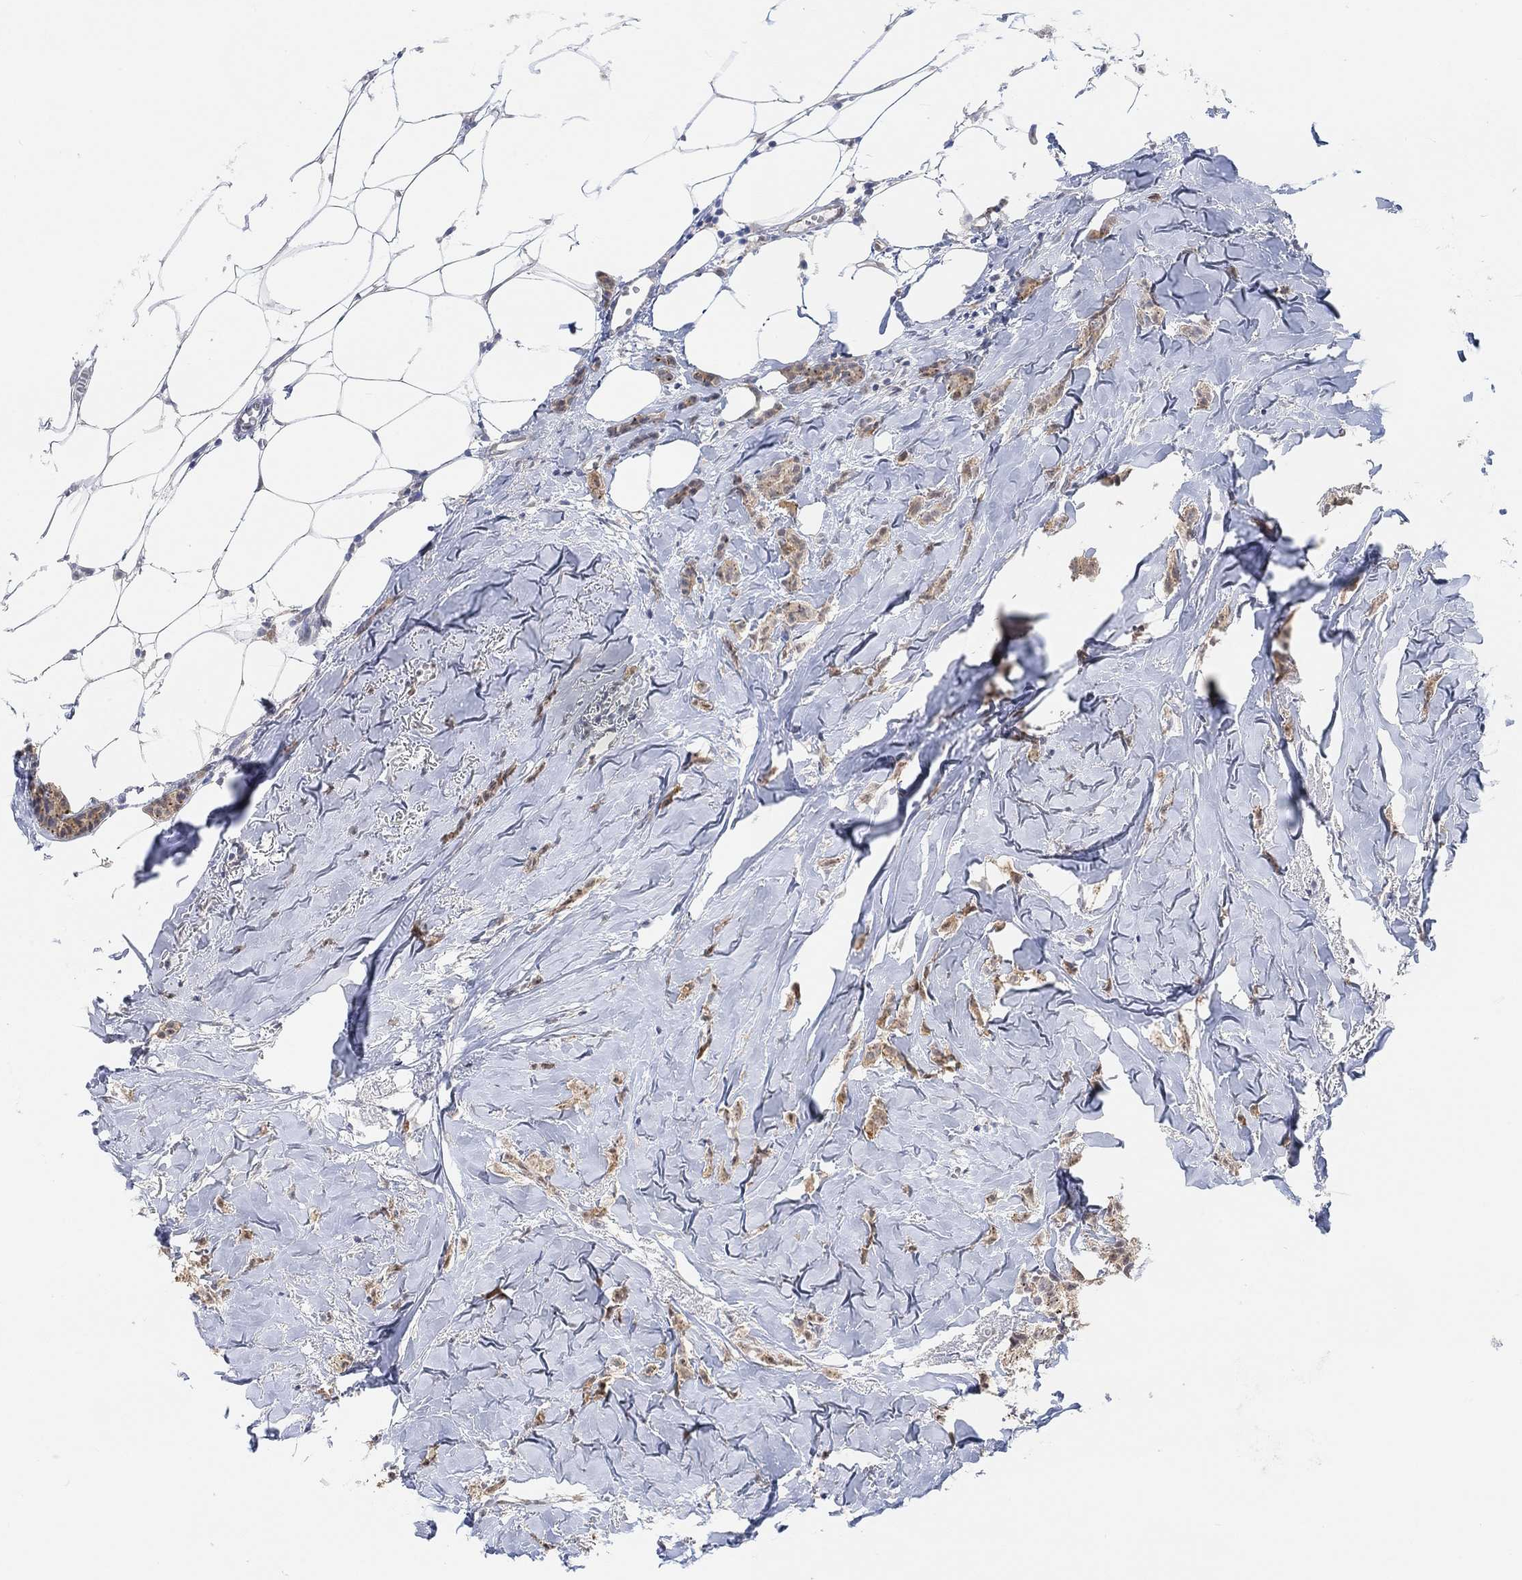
{"staining": {"intensity": "weak", "quantity": ">75%", "location": "cytoplasmic/membranous"}, "tissue": "breast cancer", "cell_type": "Tumor cells", "image_type": "cancer", "snomed": [{"axis": "morphology", "description": "Duct carcinoma"}, {"axis": "topography", "description": "Breast"}], "caption": "A high-resolution micrograph shows immunohistochemistry (IHC) staining of intraductal carcinoma (breast), which exhibits weak cytoplasmic/membranous expression in approximately >75% of tumor cells. (IHC, brightfield microscopy, high magnification).", "gene": "MUC1", "patient": {"sex": "female", "age": 85}}